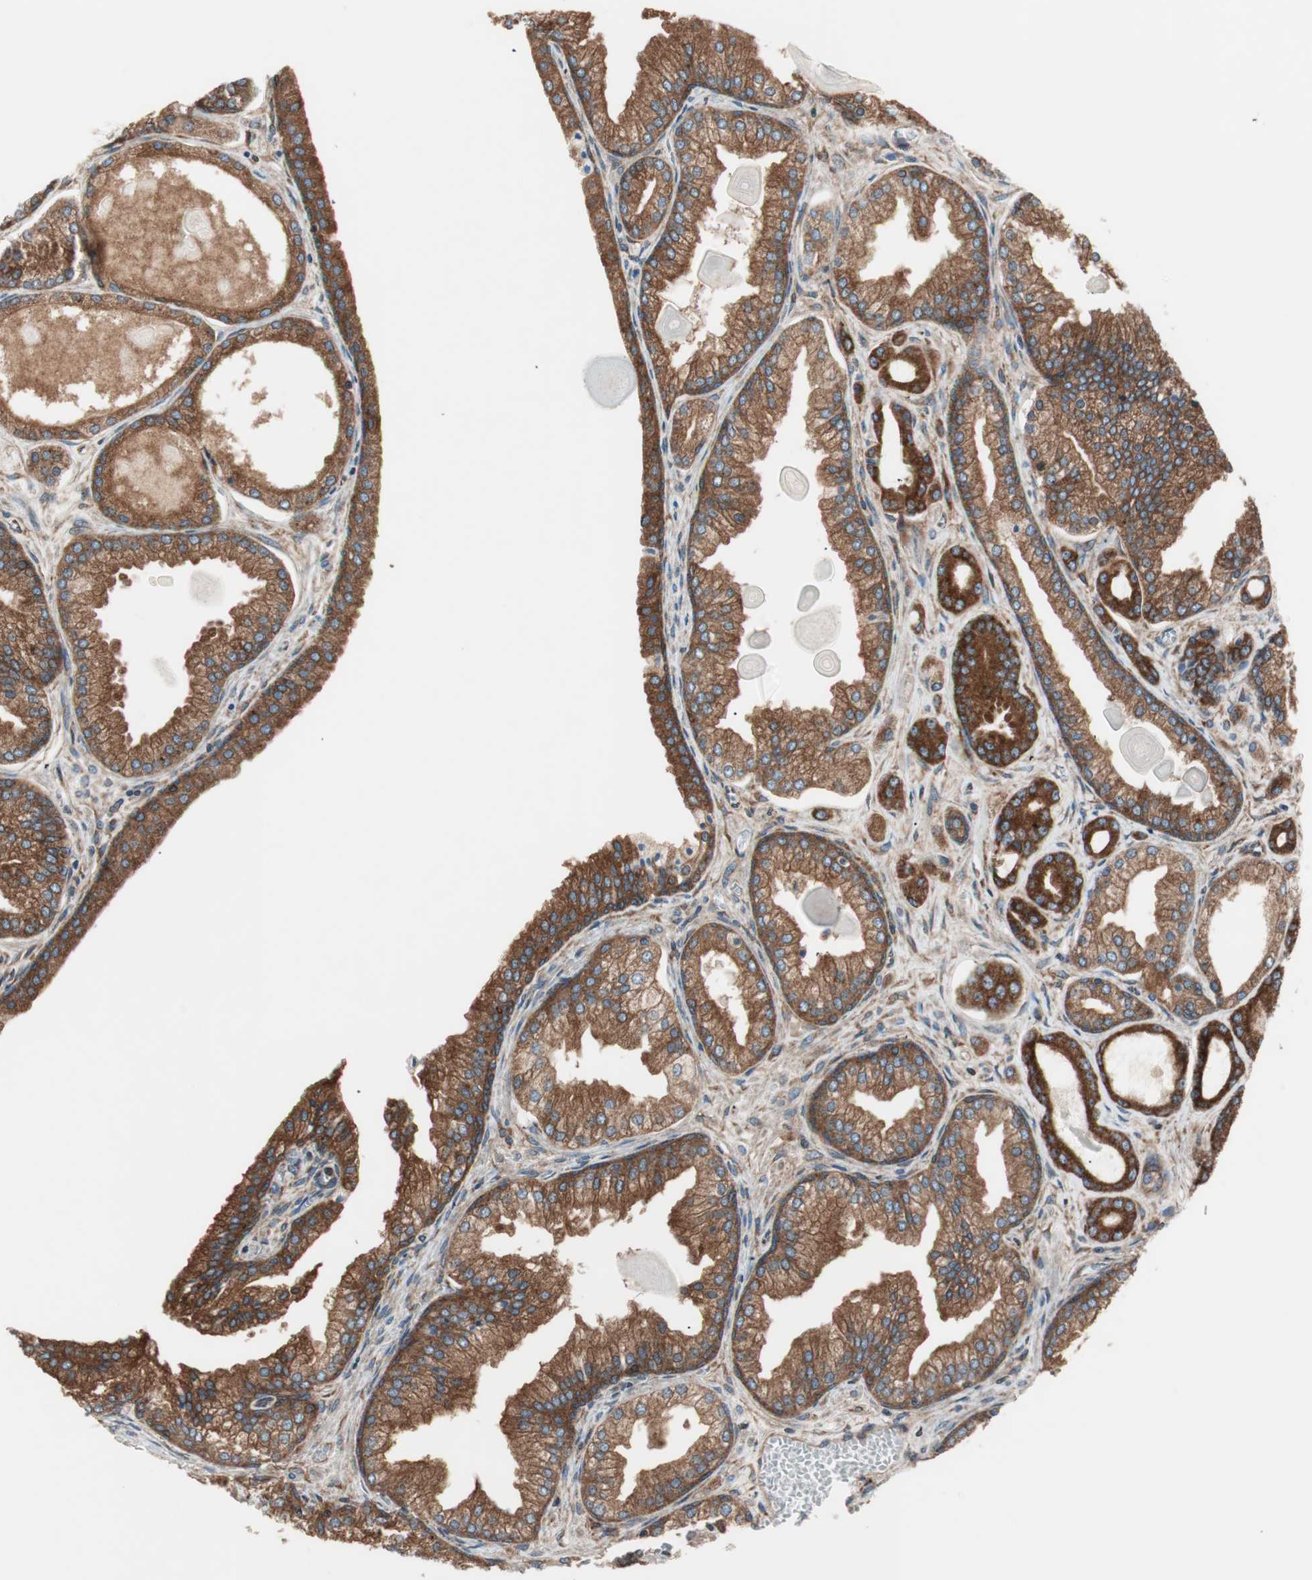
{"staining": {"intensity": "strong", "quantity": ">75%", "location": "cytoplasmic/membranous"}, "tissue": "prostate cancer", "cell_type": "Tumor cells", "image_type": "cancer", "snomed": [{"axis": "morphology", "description": "Adenocarcinoma, Low grade"}, {"axis": "topography", "description": "Prostate"}], "caption": "Protein analysis of prostate cancer tissue displays strong cytoplasmic/membranous staining in about >75% of tumor cells.", "gene": "RAB5A", "patient": {"sex": "male", "age": 59}}